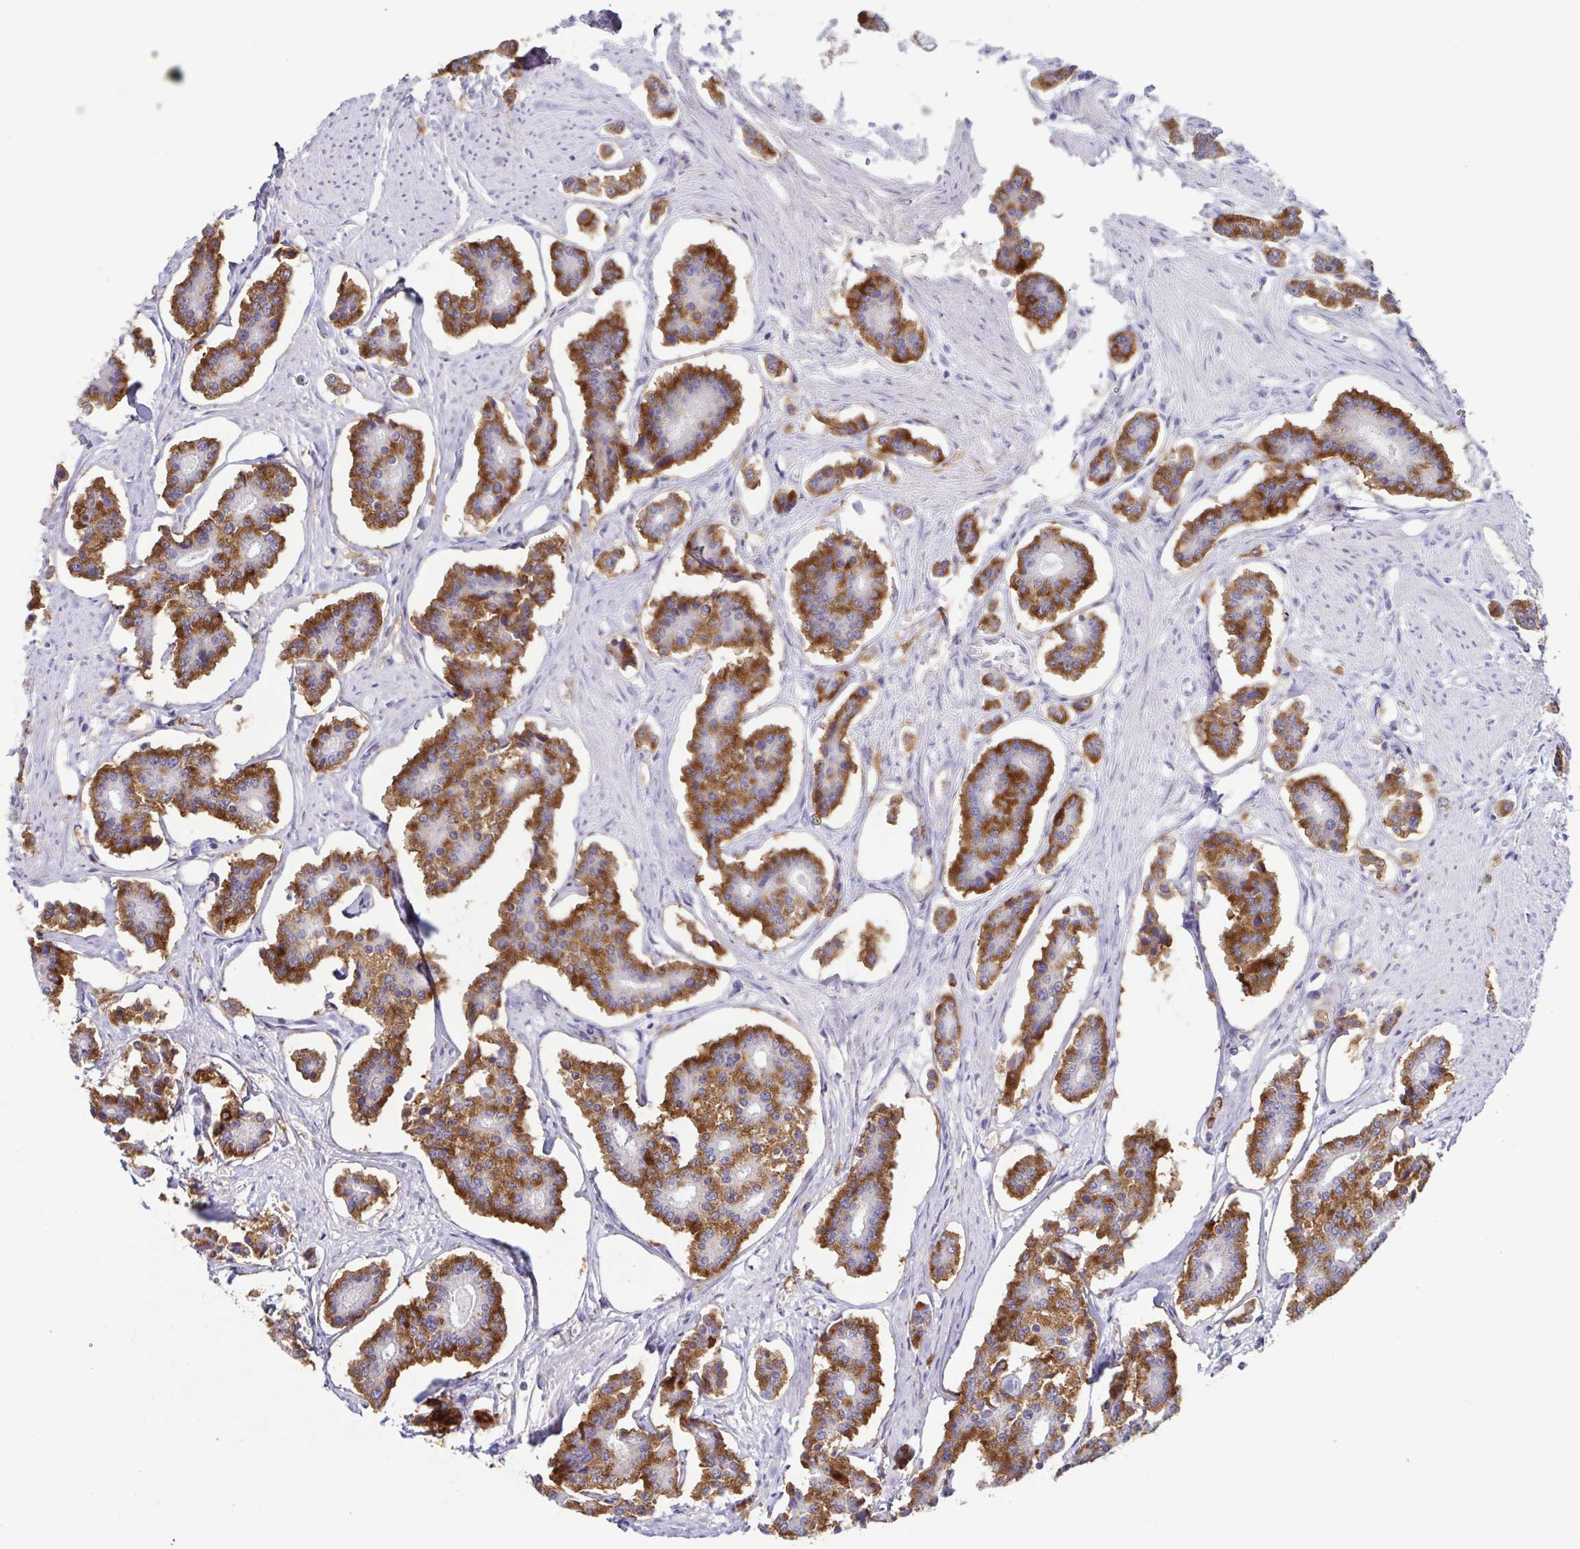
{"staining": {"intensity": "strong", "quantity": ">75%", "location": "cytoplasmic/membranous"}, "tissue": "carcinoid", "cell_type": "Tumor cells", "image_type": "cancer", "snomed": [{"axis": "morphology", "description": "Carcinoid, malignant, NOS"}, {"axis": "topography", "description": "Small intestine"}], "caption": "Immunohistochemical staining of carcinoid exhibits strong cytoplasmic/membranous protein staining in approximately >75% of tumor cells. (DAB = brown stain, brightfield microscopy at high magnification).", "gene": "ATP6V1G2", "patient": {"sex": "female", "age": 65}}